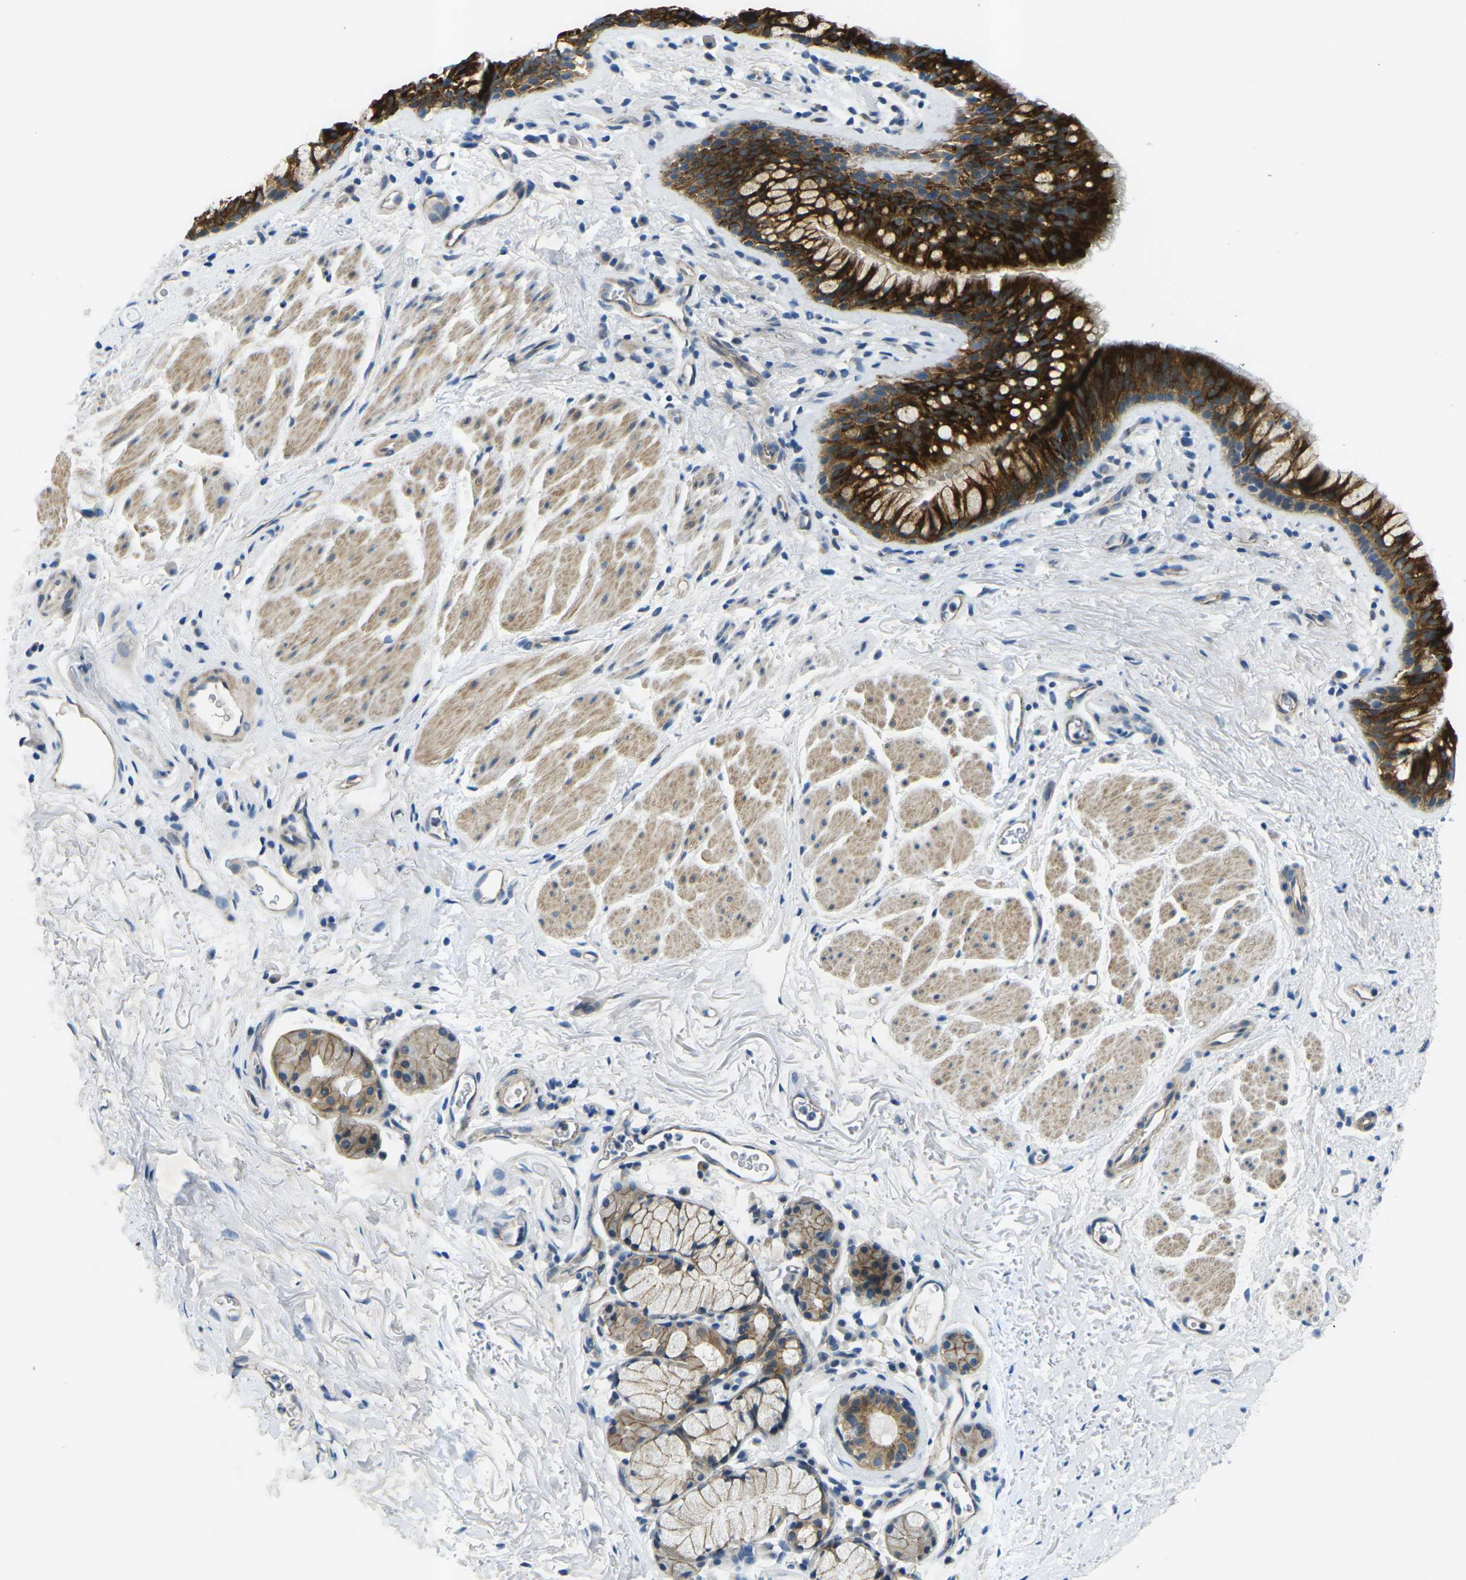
{"staining": {"intensity": "strong", "quantity": ">75%", "location": "cytoplasmic/membranous"}, "tissue": "bronchus", "cell_type": "Respiratory epithelial cells", "image_type": "normal", "snomed": [{"axis": "morphology", "description": "Normal tissue, NOS"}, {"axis": "topography", "description": "Cartilage tissue"}, {"axis": "topography", "description": "Bronchus"}], "caption": "A brown stain highlights strong cytoplasmic/membranous staining of a protein in respiratory epithelial cells of benign bronchus. The staining was performed using DAB to visualize the protein expression in brown, while the nuclei were stained in blue with hematoxylin (Magnification: 20x).", "gene": "CTNND1", "patient": {"sex": "female", "age": 53}}